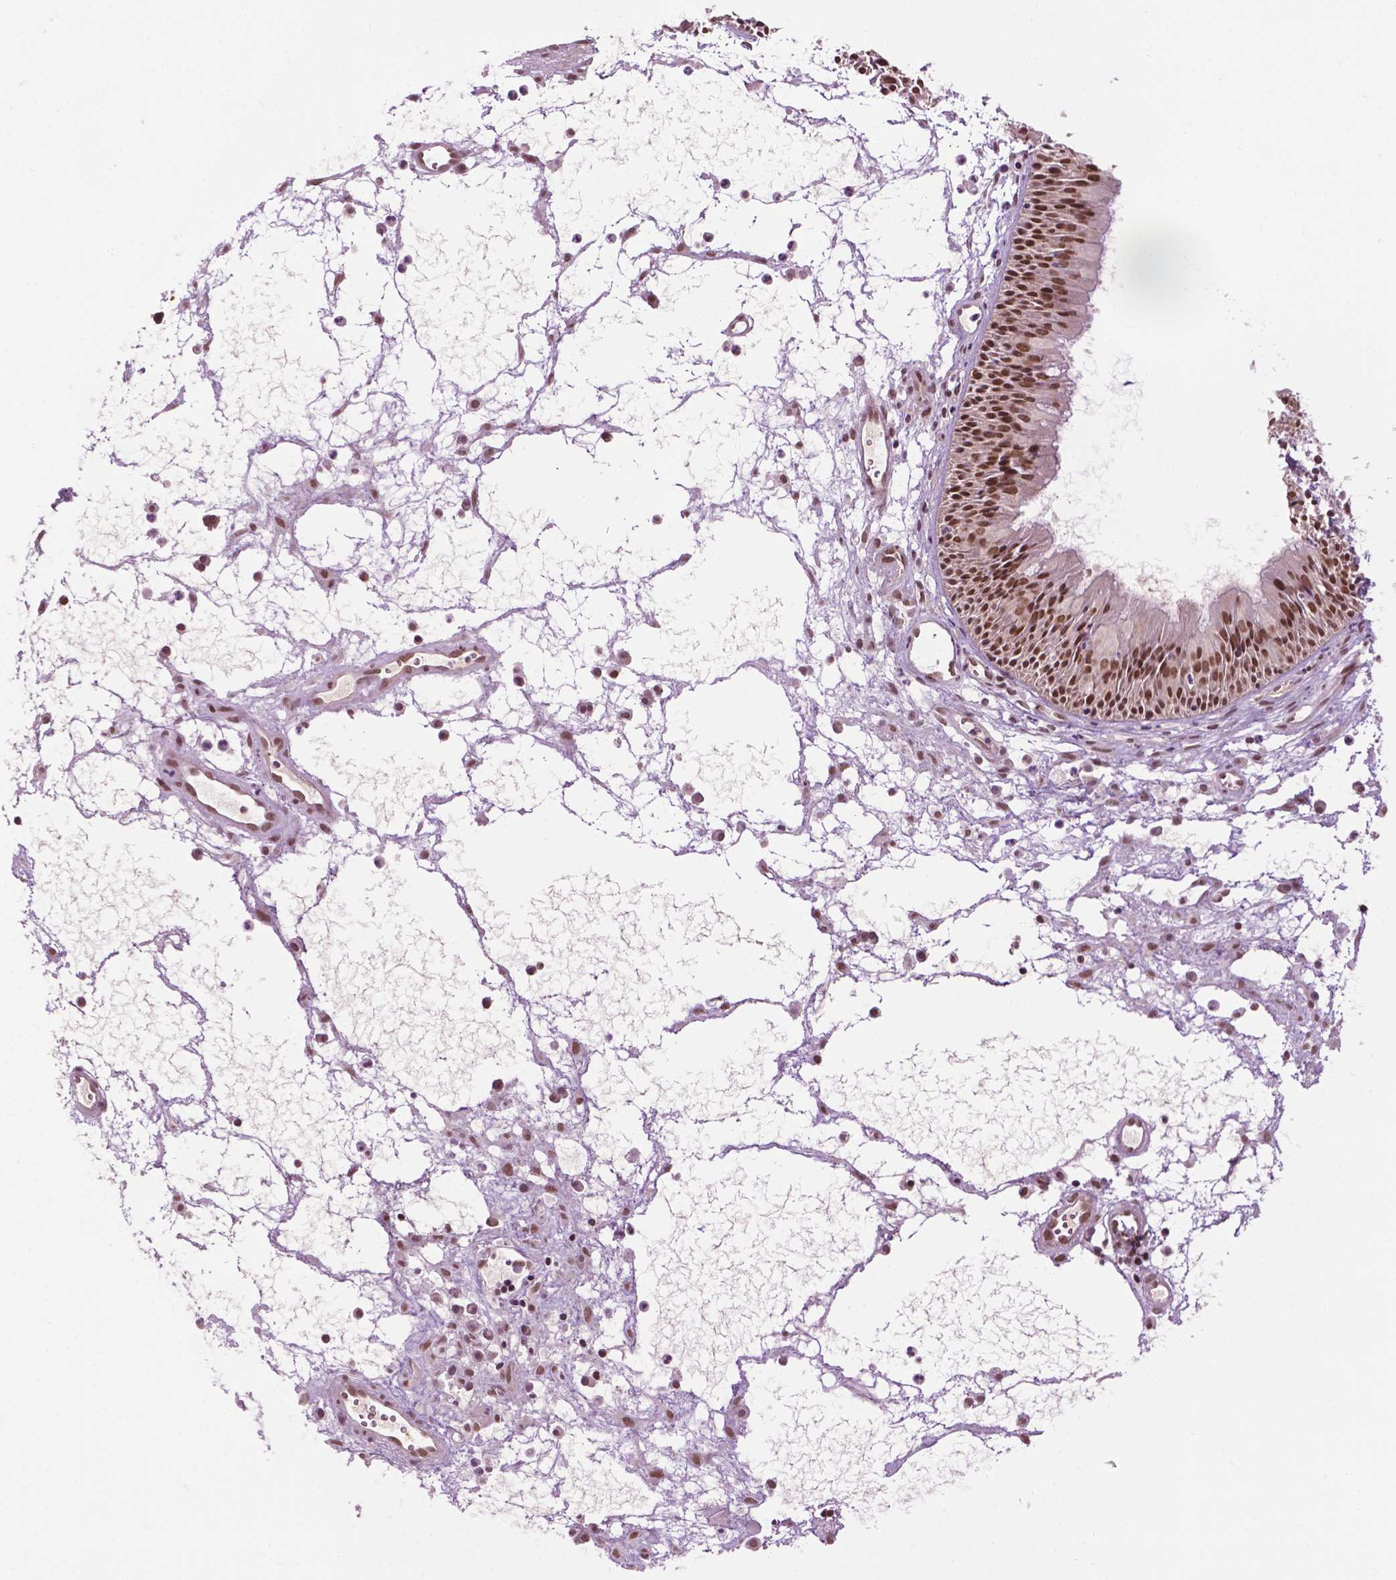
{"staining": {"intensity": "strong", "quantity": ">75%", "location": "nuclear"}, "tissue": "nasopharynx", "cell_type": "Respiratory epithelial cells", "image_type": "normal", "snomed": [{"axis": "morphology", "description": "Normal tissue, NOS"}, {"axis": "topography", "description": "Nasopharynx"}], "caption": "Respiratory epithelial cells show high levels of strong nuclear positivity in about >75% of cells in normal human nasopharynx. Ihc stains the protein in brown and the nuclei are stained blue.", "gene": "UBQLN4", "patient": {"sex": "male", "age": 31}}